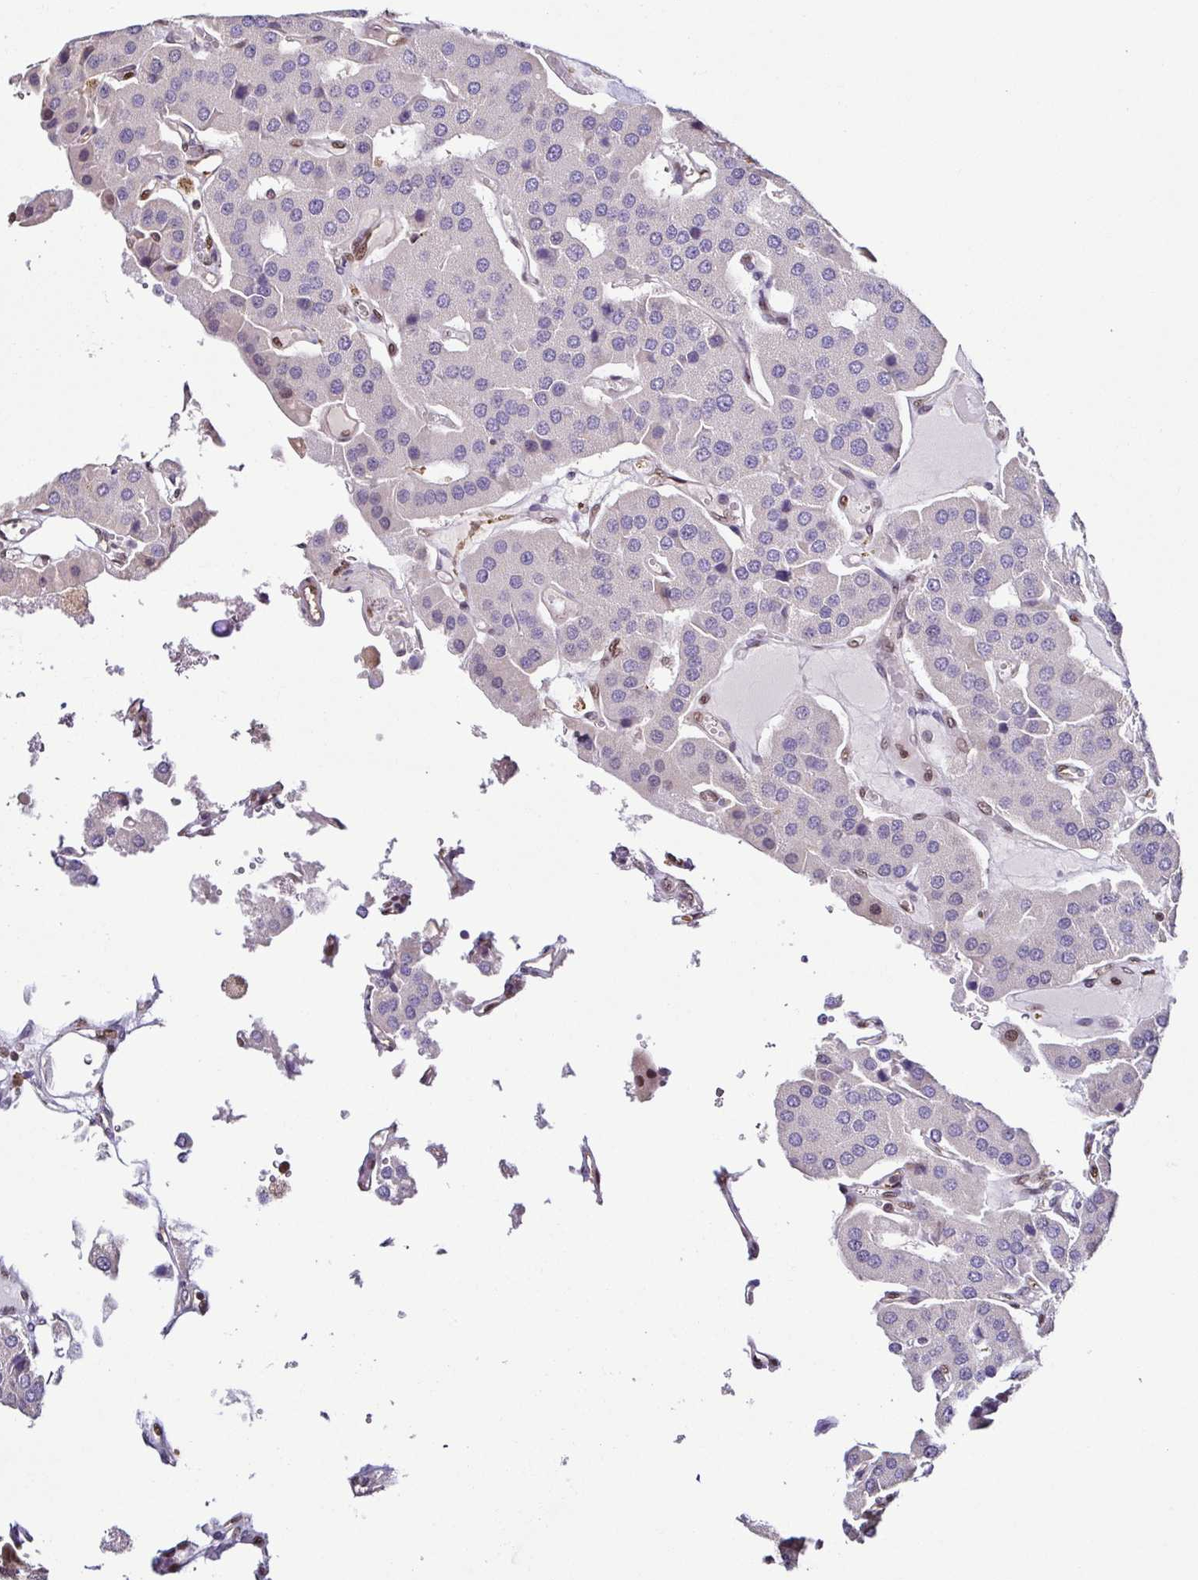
{"staining": {"intensity": "negative", "quantity": "none", "location": "none"}, "tissue": "parathyroid gland", "cell_type": "Glandular cells", "image_type": "normal", "snomed": [{"axis": "morphology", "description": "Normal tissue, NOS"}, {"axis": "morphology", "description": "Adenoma, NOS"}, {"axis": "topography", "description": "Parathyroid gland"}], "caption": "IHC photomicrograph of normal parathyroid gland: human parathyroid gland stained with DAB reveals no significant protein positivity in glandular cells.", "gene": "PSMB9", "patient": {"sex": "female", "age": 86}}